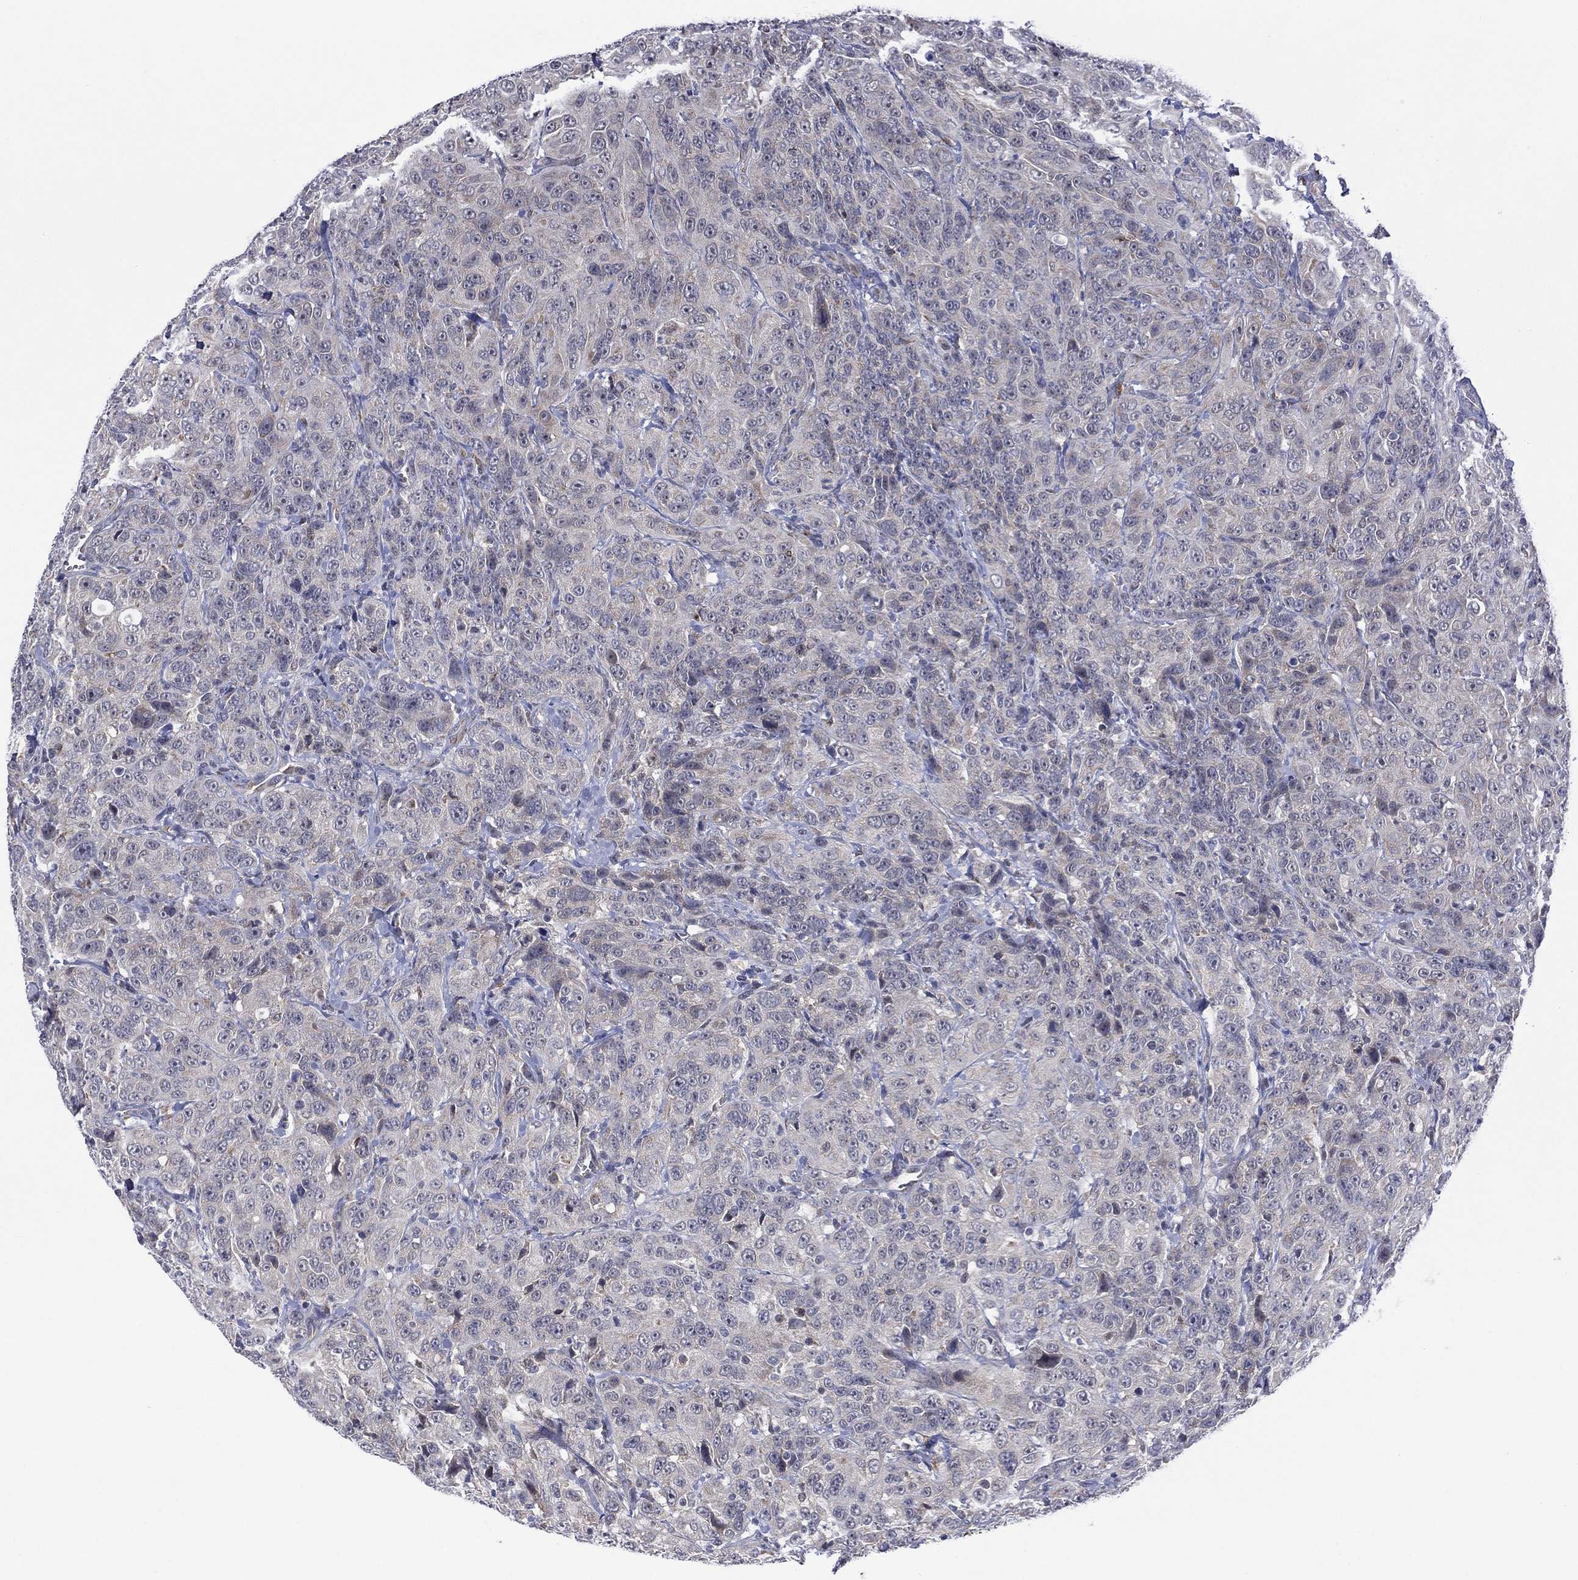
{"staining": {"intensity": "negative", "quantity": "none", "location": "none"}, "tissue": "urothelial cancer", "cell_type": "Tumor cells", "image_type": "cancer", "snomed": [{"axis": "morphology", "description": "Urothelial carcinoma, NOS"}, {"axis": "morphology", "description": "Urothelial carcinoma, High grade"}, {"axis": "topography", "description": "Urinary bladder"}], "caption": "Human urothelial cancer stained for a protein using immunohistochemistry shows no staining in tumor cells.", "gene": "MTRFR", "patient": {"sex": "female", "age": 73}}